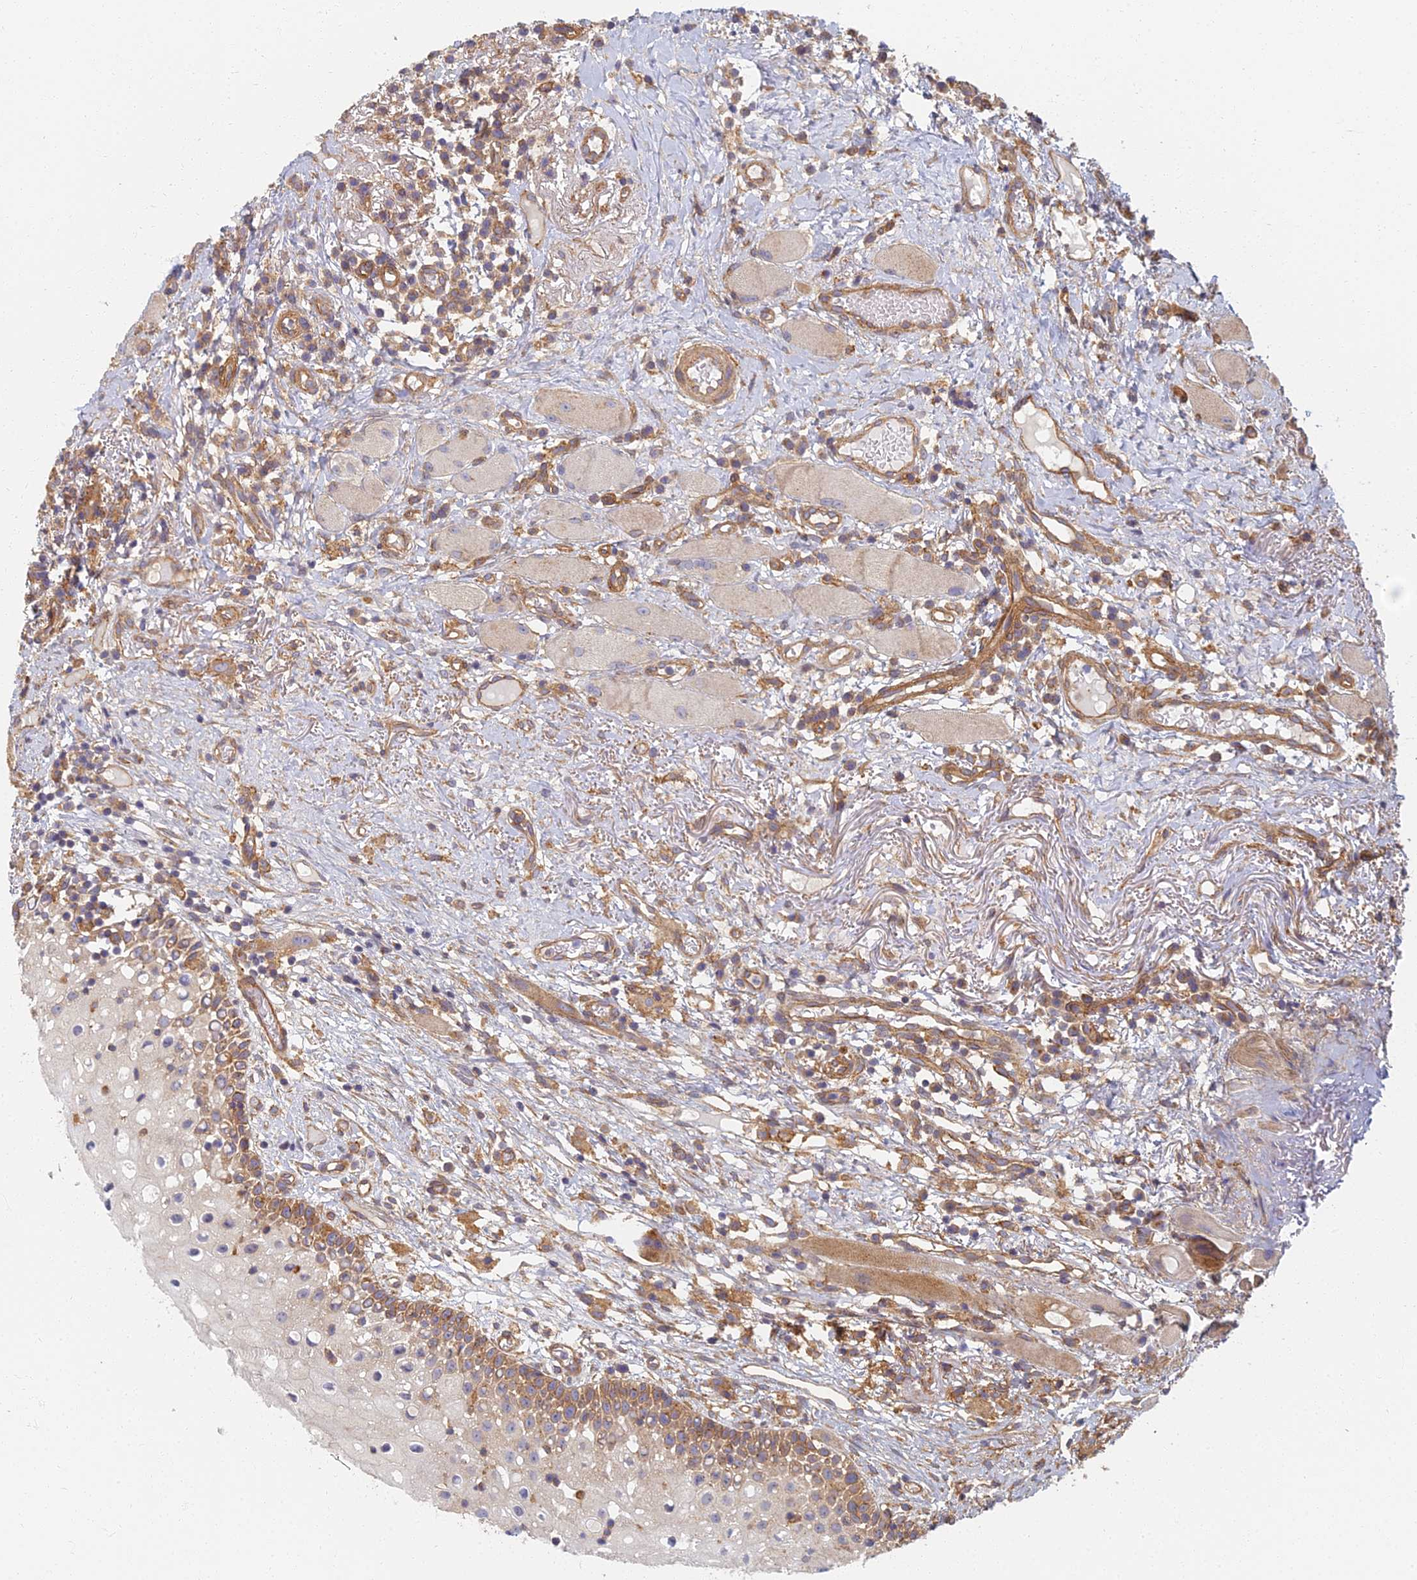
{"staining": {"intensity": "moderate", "quantity": ">75%", "location": "cytoplasmic/membranous"}, "tissue": "oral mucosa", "cell_type": "Squamous epithelial cells", "image_type": "normal", "snomed": [{"axis": "morphology", "description": "Normal tissue, NOS"}, {"axis": "topography", "description": "Oral tissue"}], "caption": "Protein expression analysis of unremarkable human oral mucosa reveals moderate cytoplasmic/membranous expression in about >75% of squamous epithelial cells. The staining was performed using DAB (3,3'-diaminobenzidine) to visualize the protein expression in brown, while the nuclei were stained in blue with hematoxylin (Magnification: 20x).", "gene": "RBSN", "patient": {"sex": "female", "age": 69}}